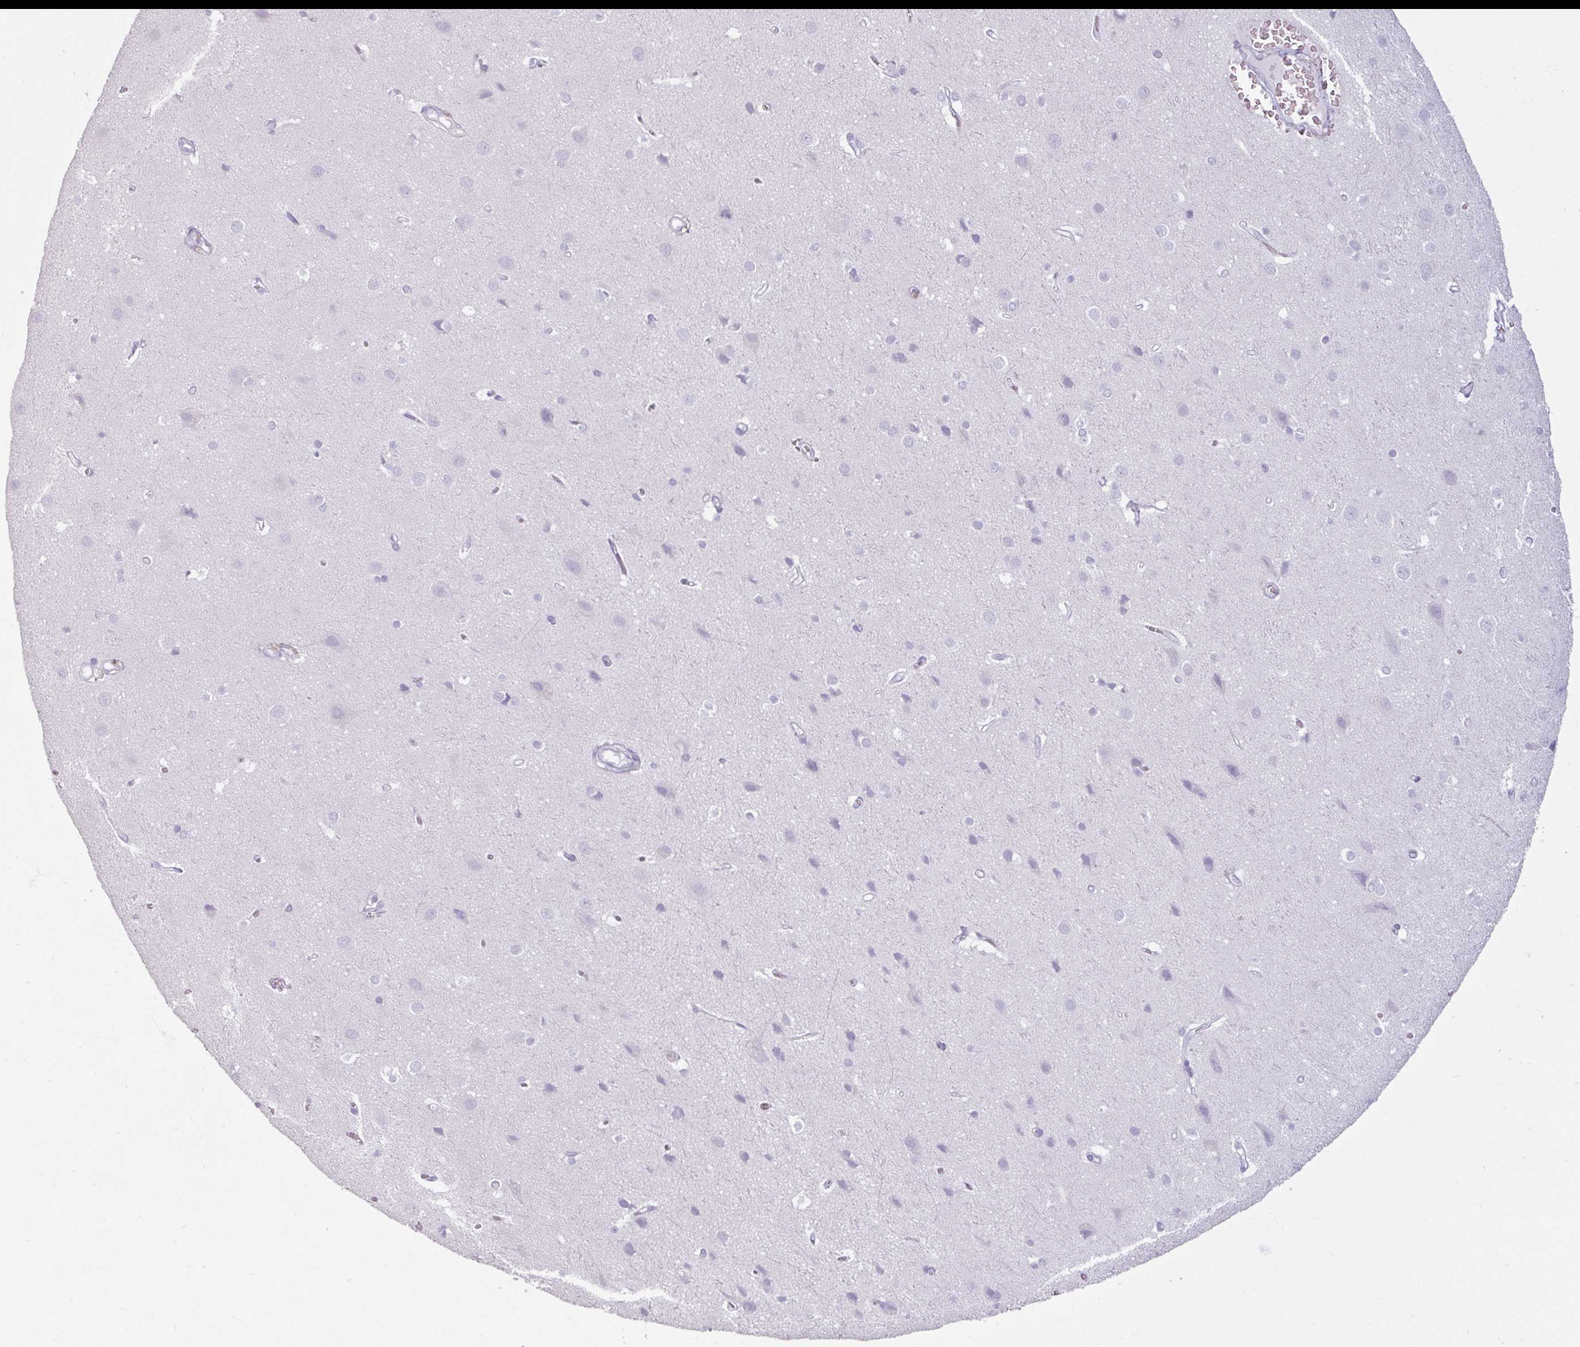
{"staining": {"intensity": "negative", "quantity": "none", "location": "none"}, "tissue": "cerebral cortex", "cell_type": "Endothelial cells", "image_type": "normal", "snomed": [{"axis": "morphology", "description": "Normal tissue, NOS"}, {"axis": "topography", "description": "Cerebral cortex"}], "caption": "The micrograph shows no significant positivity in endothelial cells of cerebral cortex. (Immunohistochemistry (ihc), brightfield microscopy, high magnification).", "gene": "ARG1", "patient": {"sex": "male", "age": 37}}